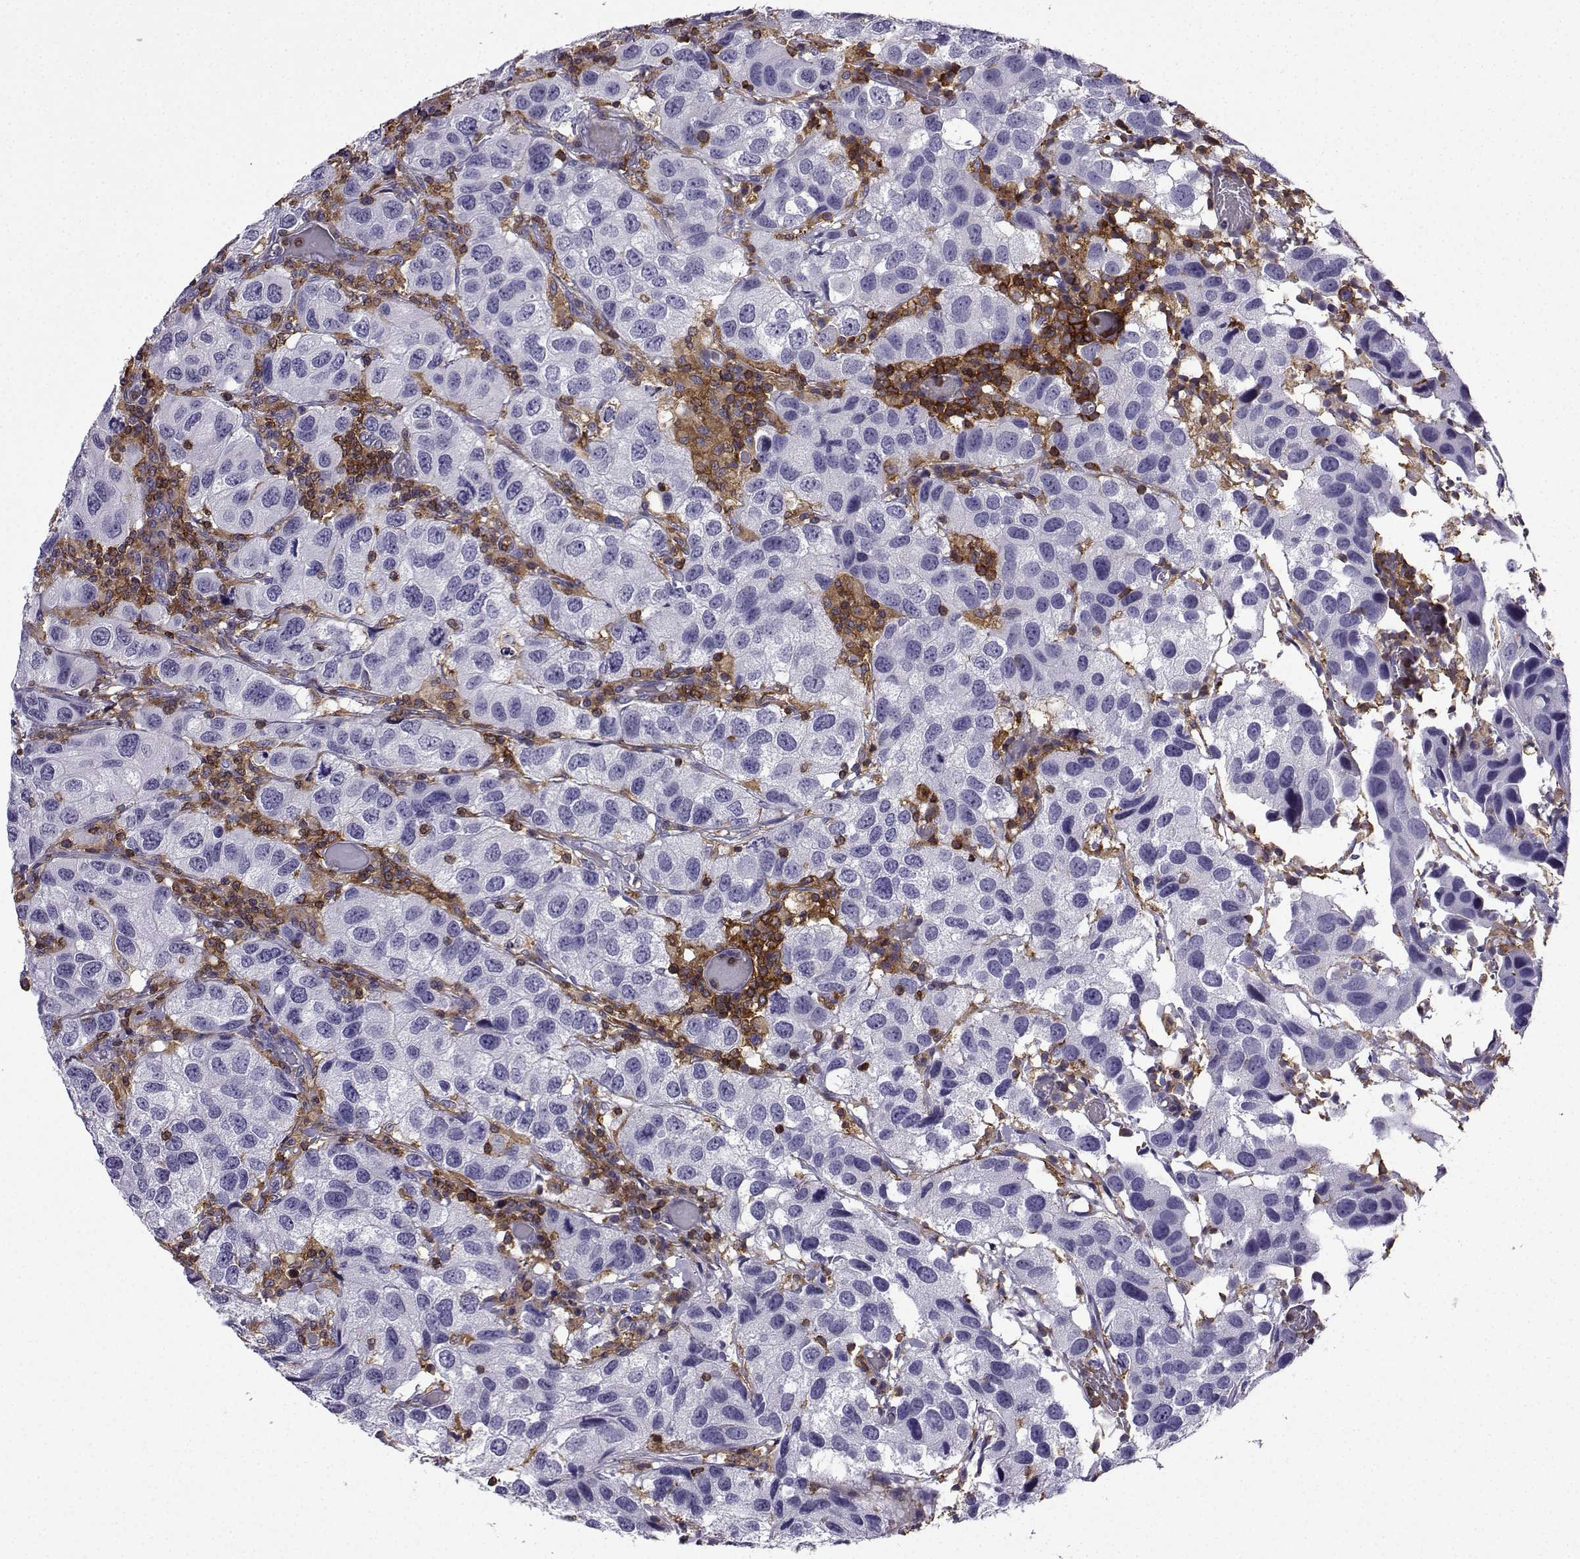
{"staining": {"intensity": "negative", "quantity": "none", "location": "none"}, "tissue": "urothelial cancer", "cell_type": "Tumor cells", "image_type": "cancer", "snomed": [{"axis": "morphology", "description": "Urothelial carcinoma, High grade"}, {"axis": "topography", "description": "Urinary bladder"}], "caption": "Image shows no protein positivity in tumor cells of high-grade urothelial carcinoma tissue.", "gene": "DOCK10", "patient": {"sex": "male", "age": 79}}